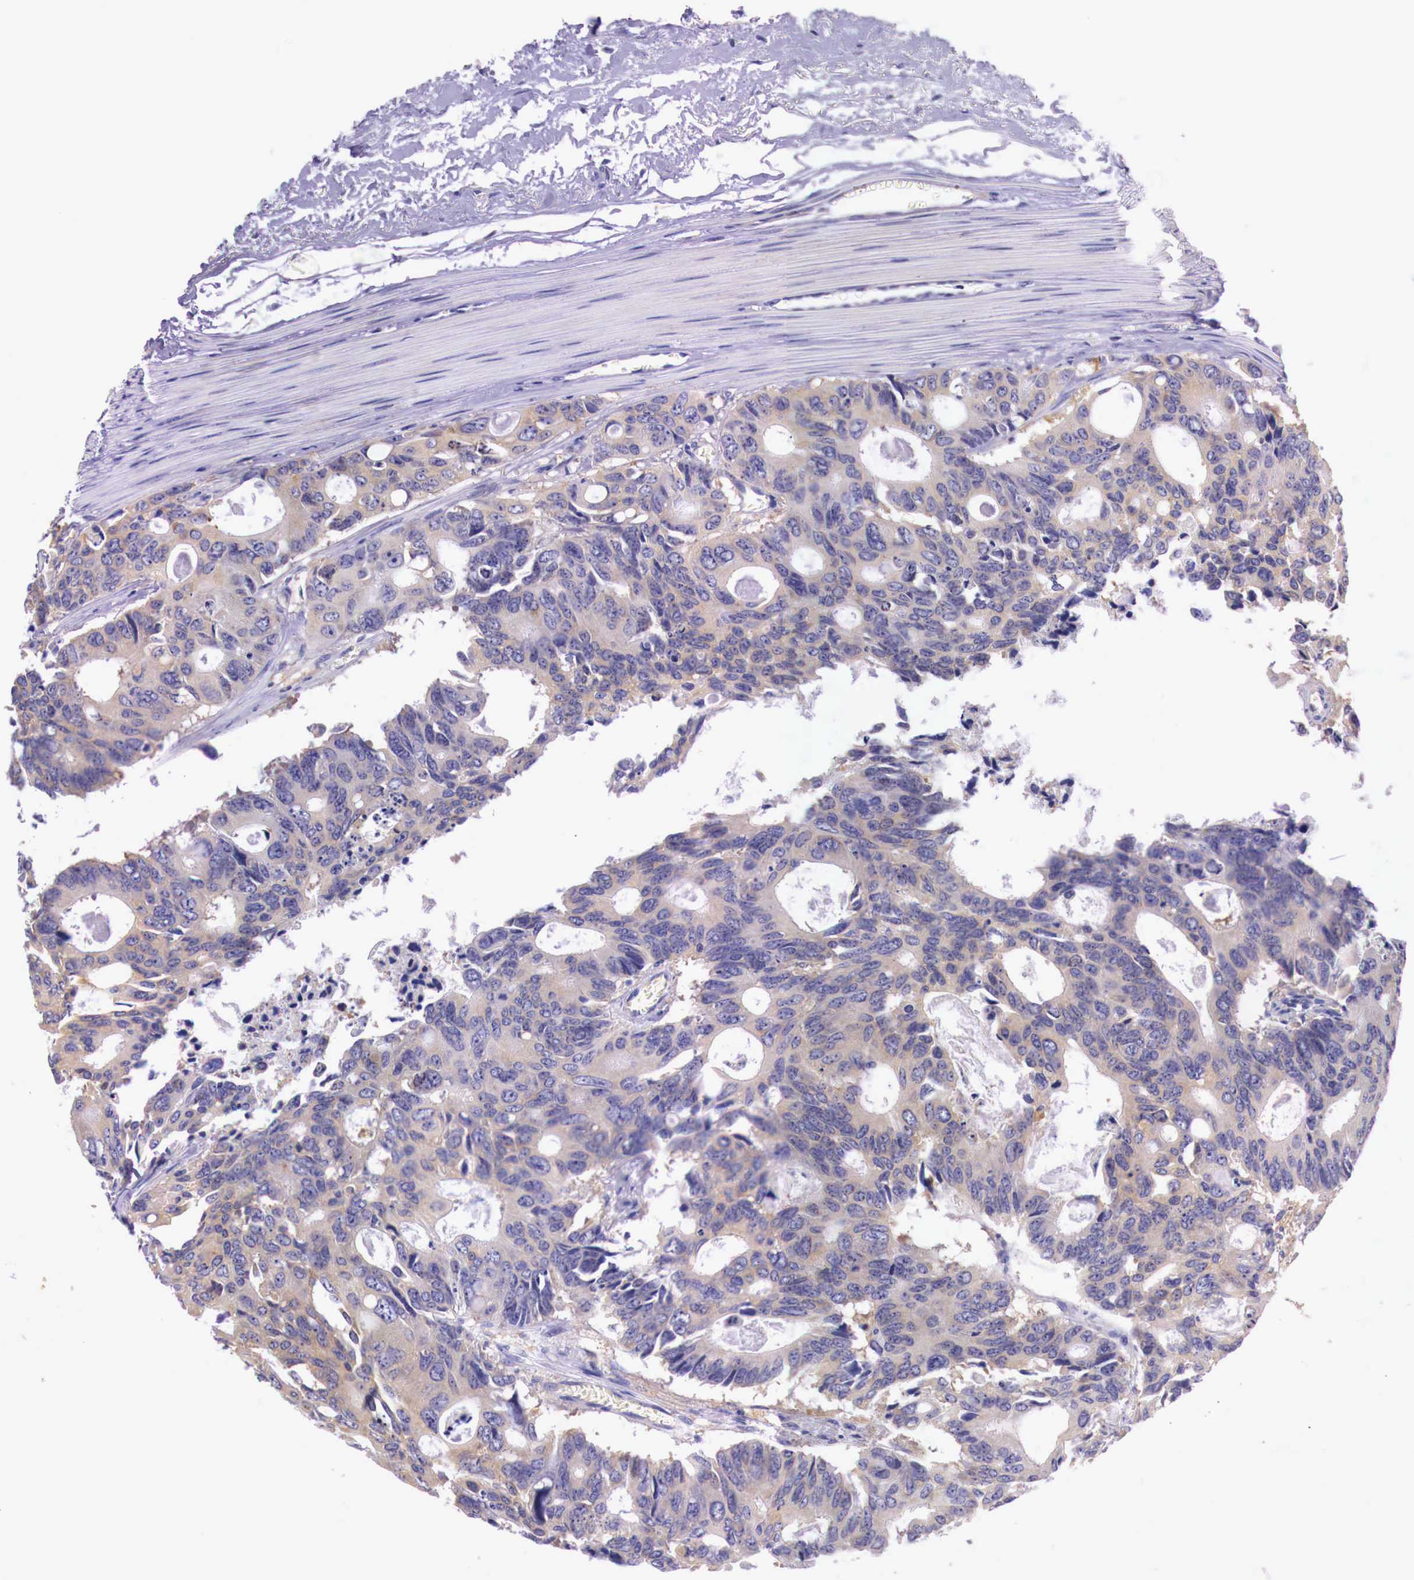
{"staining": {"intensity": "weak", "quantity": "25%-75%", "location": "cytoplasmic/membranous"}, "tissue": "colorectal cancer", "cell_type": "Tumor cells", "image_type": "cancer", "snomed": [{"axis": "morphology", "description": "Adenocarcinoma, NOS"}, {"axis": "topography", "description": "Rectum"}], "caption": "DAB (3,3'-diaminobenzidine) immunohistochemical staining of human adenocarcinoma (colorectal) demonstrates weak cytoplasmic/membranous protein positivity in approximately 25%-75% of tumor cells.", "gene": "GRIPAP1", "patient": {"sex": "male", "age": 76}}